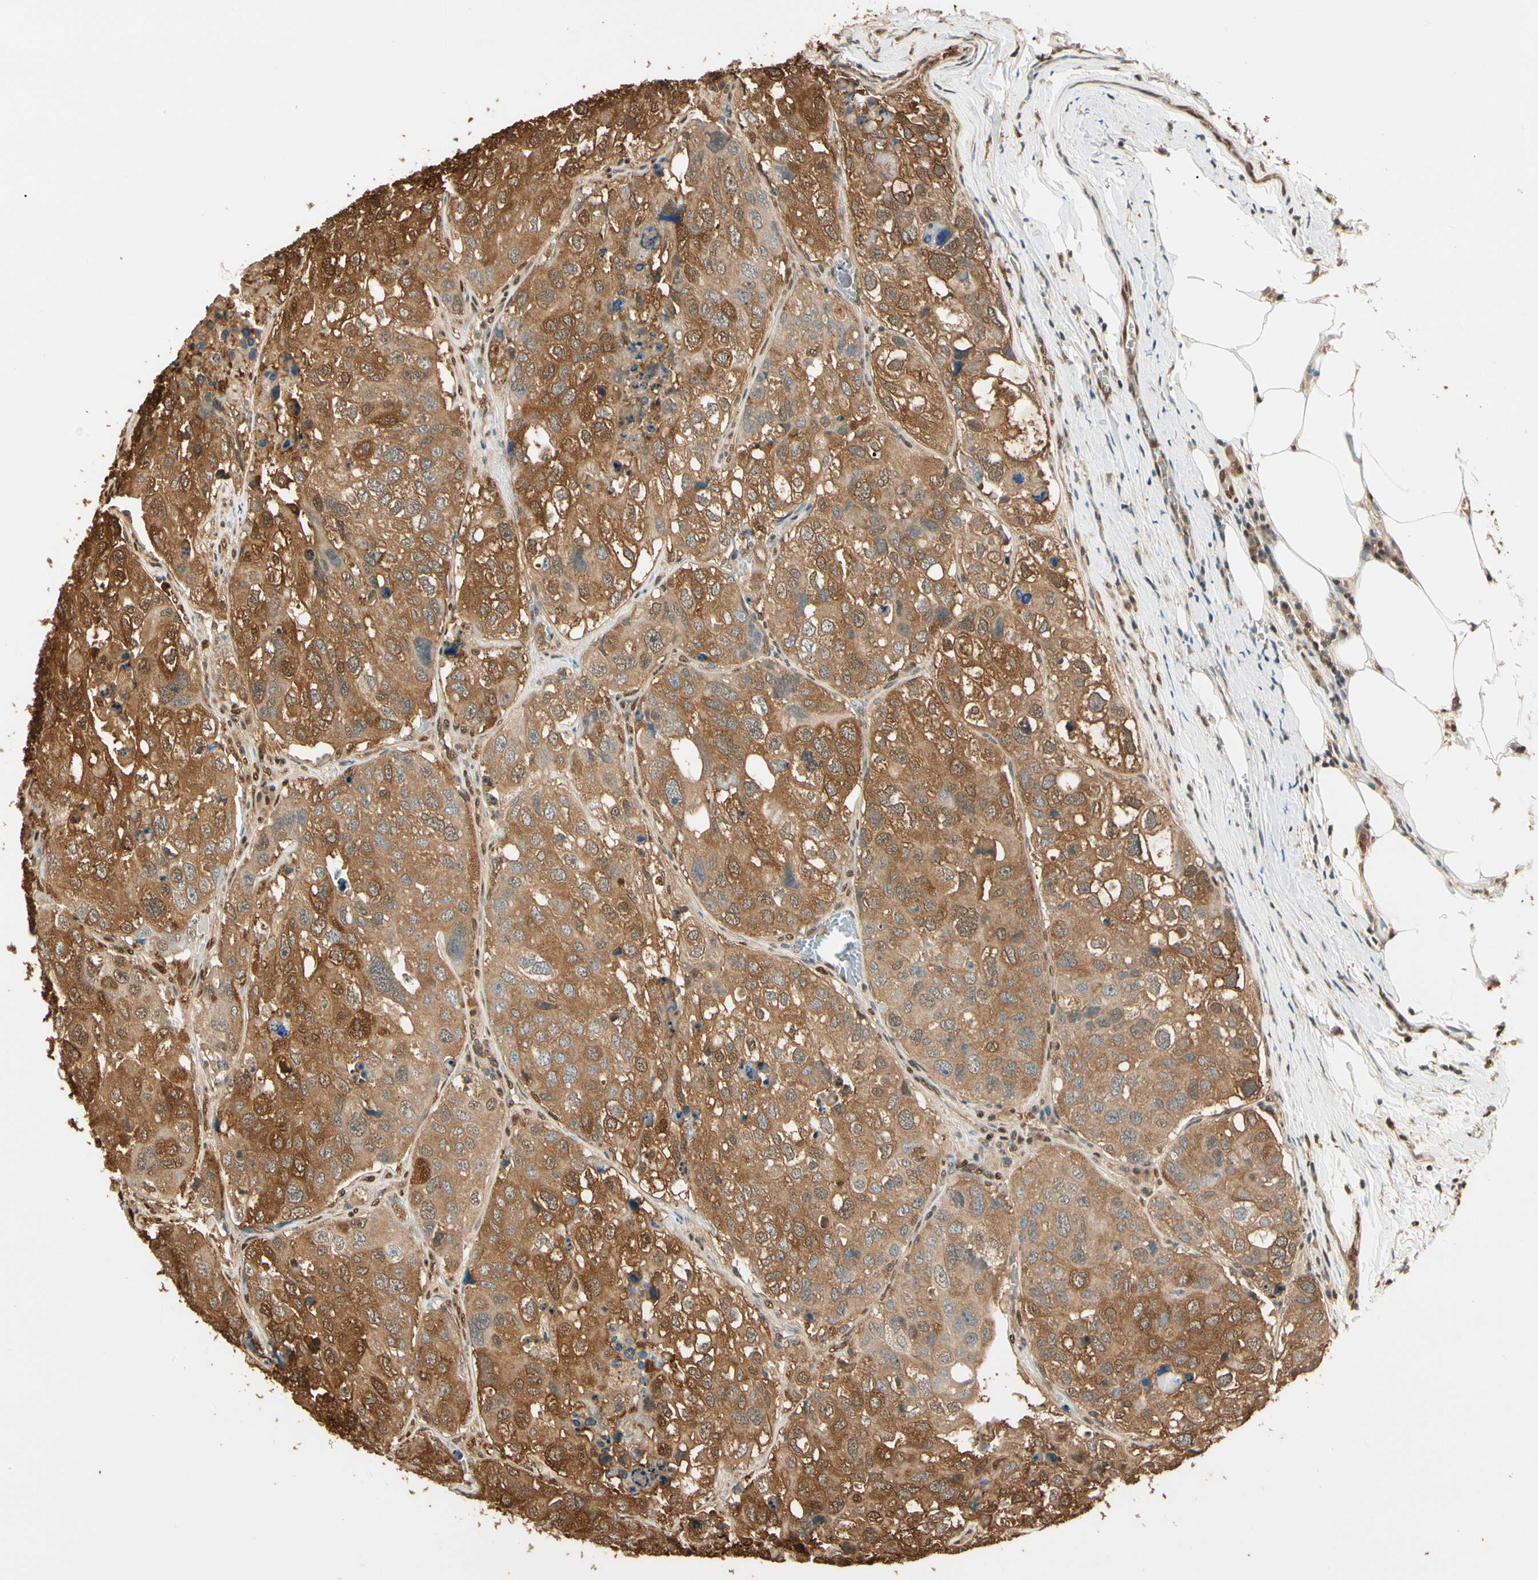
{"staining": {"intensity": "moderate", "quantity": ">75%", "location": "cytoplasmic/membranous,nuclear"}, "tissue": "urothelial cancer", "cell_type": "Tumor cells", "image_type": "cancer", "snomed": [{"axis": "morphology", "description": "Urothelial carcinoma, High grade"}, {"axis": "topography", "description": "Lymph node"}, {"axis": "topography", "description": "Urinary bladder"}], "caption": "IHC staining of urothelial cancer, which displays medium levels of moderate cytoplasmic/membranous and nuclear expression in approximately >75% of tumor cells indicating moderate cytoplasmic/membranous and nuclear protein staining. The staining was performed using DAB (brown) for protein detection and nuclei were counterstained in hematoxylin (blue).", "gene": "PNCK", "patient": {"sex": "male", "age": 51}}